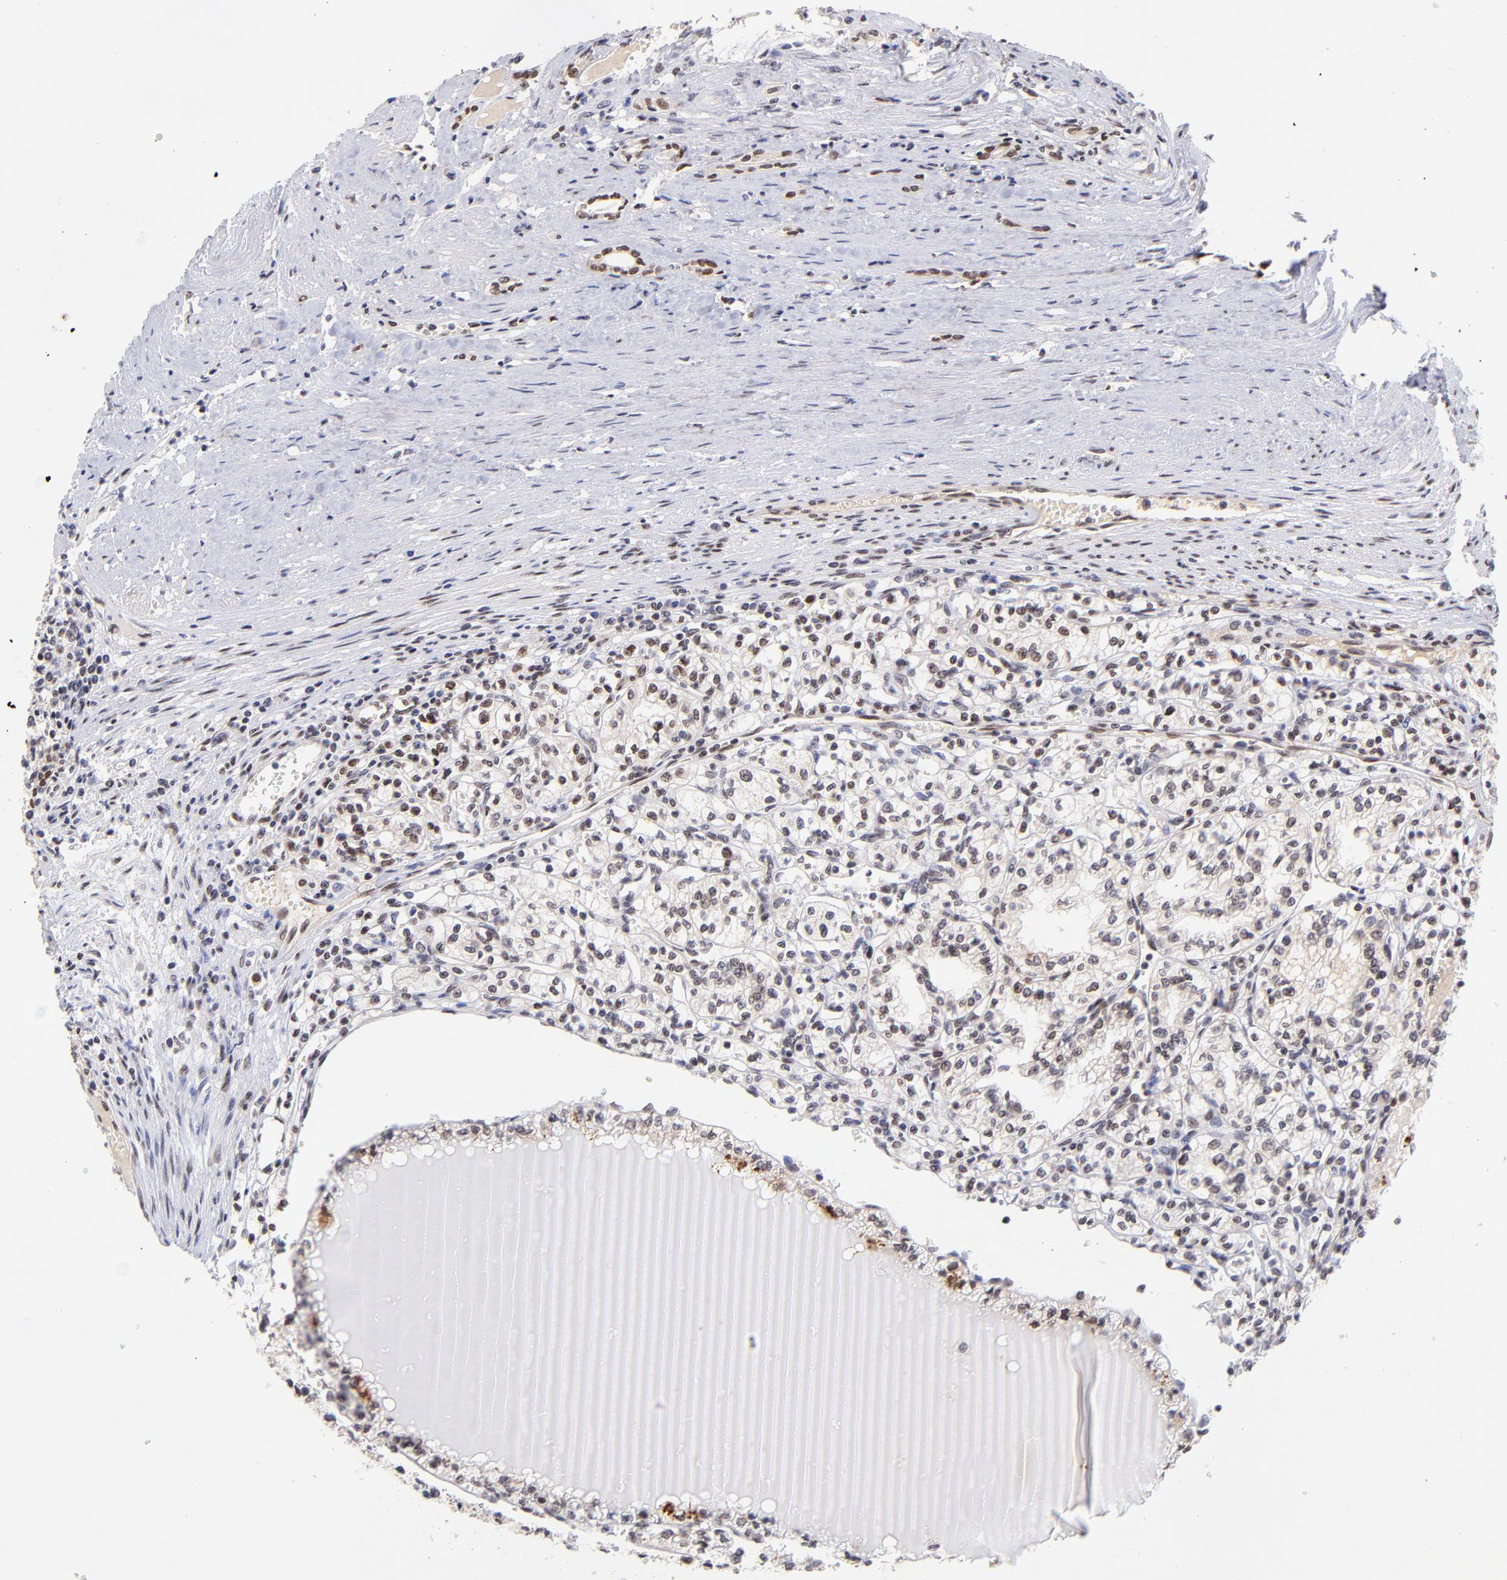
{"staining": {"intensity": "moderate", "quantity": ">75%", "location": "nuclear"}, "tissue": "renal cancer", "cell_type": "Tumor cells", "image_type": "cancer", "snomed": [{"axis": "morphology", "description": "Adenocarcinoma, NOS"}, {"axis": "topography", "description": "Kidney"}], "caption": "This is a micrograph of immunohistochemistry (IHC) staining of adenocarcinoma (renal), which shows moderate expression in the nuclear of tumor cells.", "gene": "MIDEAS", "patient": {"sex": "male", "age": 61}}